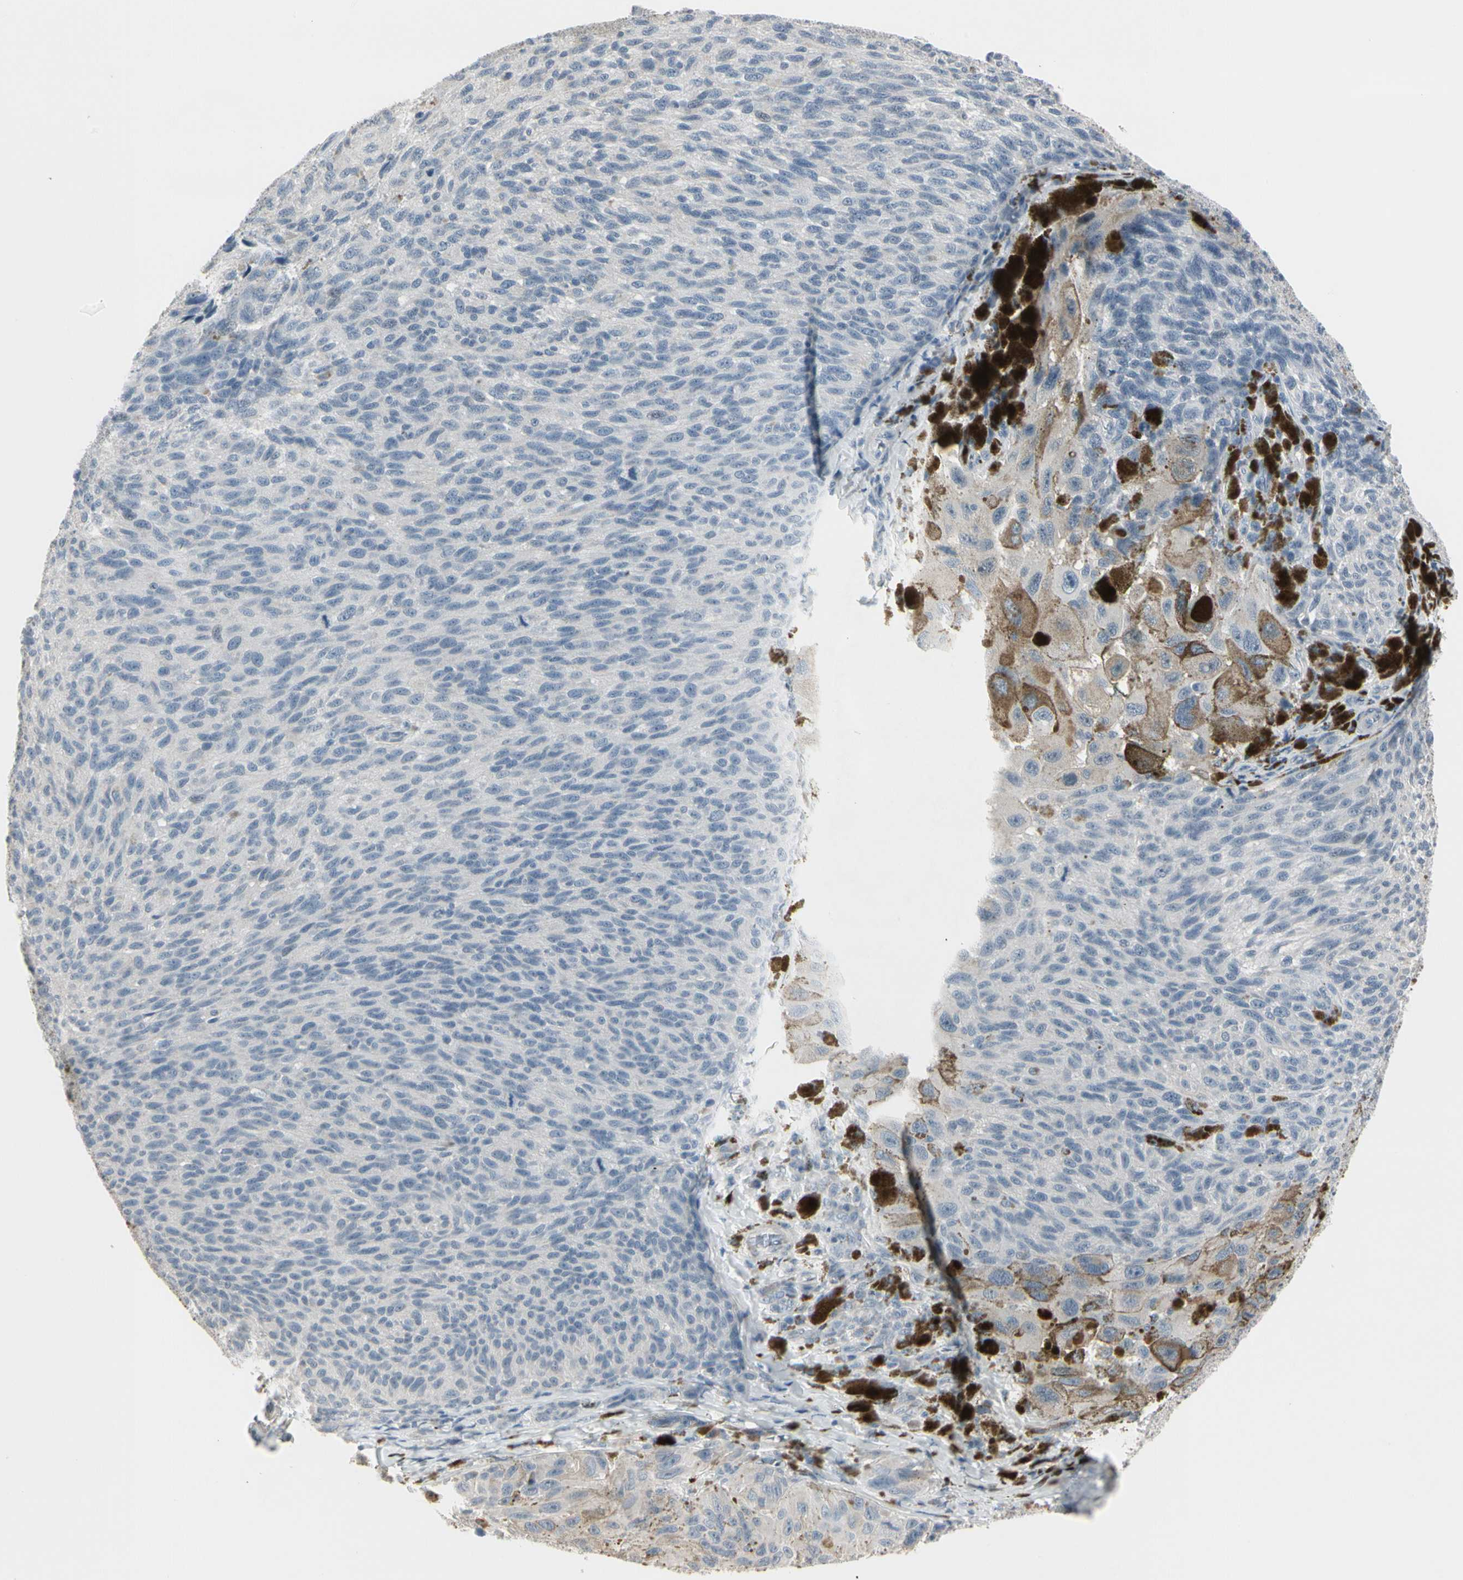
{"staining": {"intensity": "weak", "quantity": "<25%", "location": "cytoplasmic/membranous"}, "tissue": "melanoma", "cell_type": "Tumor cells", "image_type": "cancer", "snomed": [{"axis": "morphology", "description": "Malignant melanoma, NOS"}, {"axis": "topography", "description": "Skin"}], "caption": "This is a micrograph of immunohistochemistry (IHC) staining of malignant melanoma, which shows no positivity in tumor cells.", "gene": "DMPK", "patient": {"sex": "female", "age": 73}}